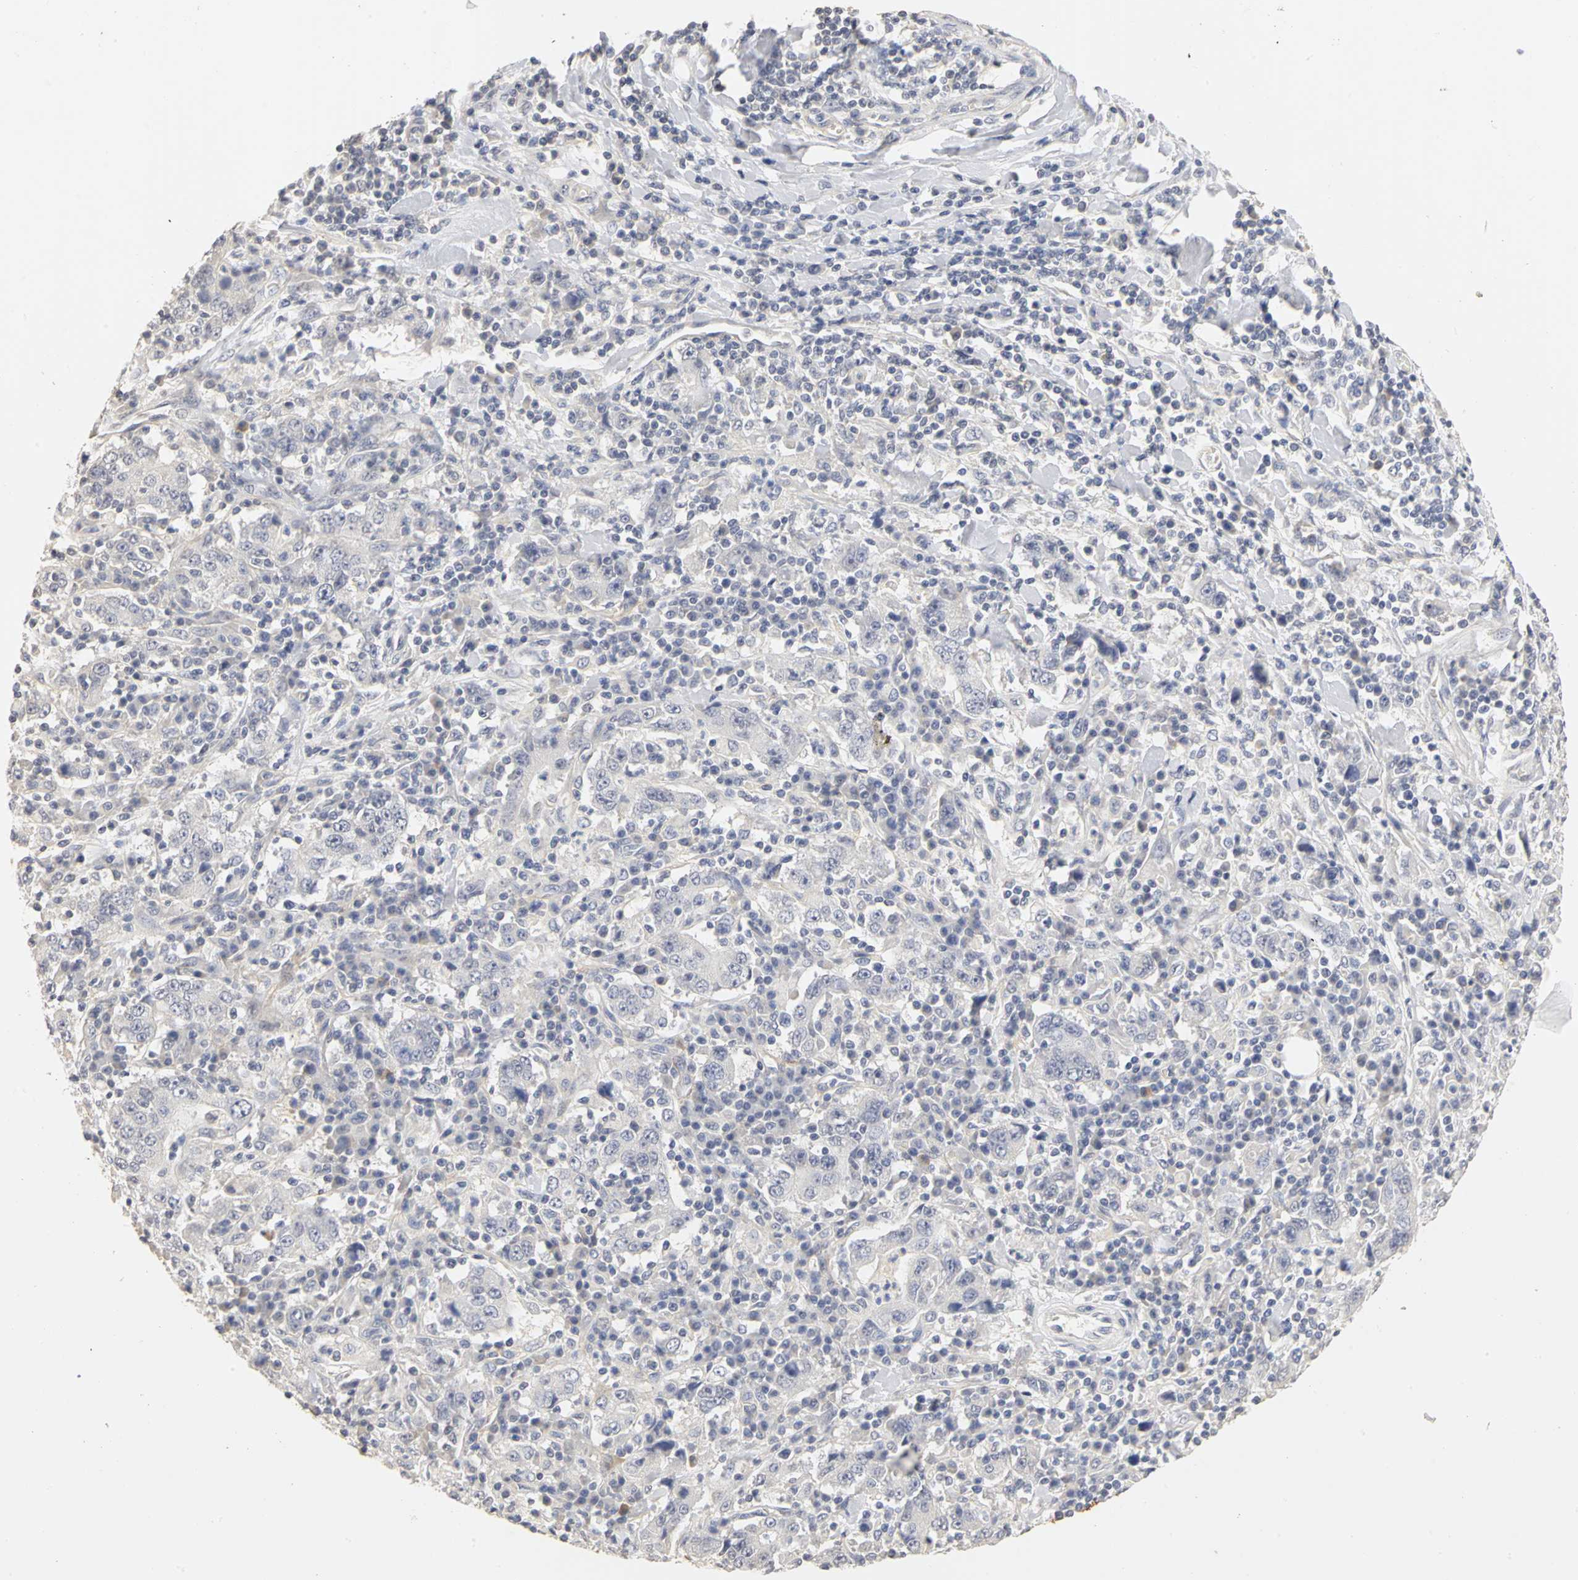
{"staining": {"intensity": "negative", "quantity": "none", "location": "none"}, "tissue": "stomach cancer", "cell_type": "Tumor cells", "image_type": "cancer", "snomed": [{"axis": "morphology", "description": "Normal tissue, NOS"}, {"axis": "morphology", "description": "Adenocarcinoma, NOS"}, {"axis": "topography", "description": "Stomach, upper"}, {"axis": "topography", "description": "Stomach"}], "caption": "Protein analysis of stomach adenocarcinoma exhibits no significant expression in tumor cells.", "gene": "PGR", "patient": {"sex": "male", "age": 59}}